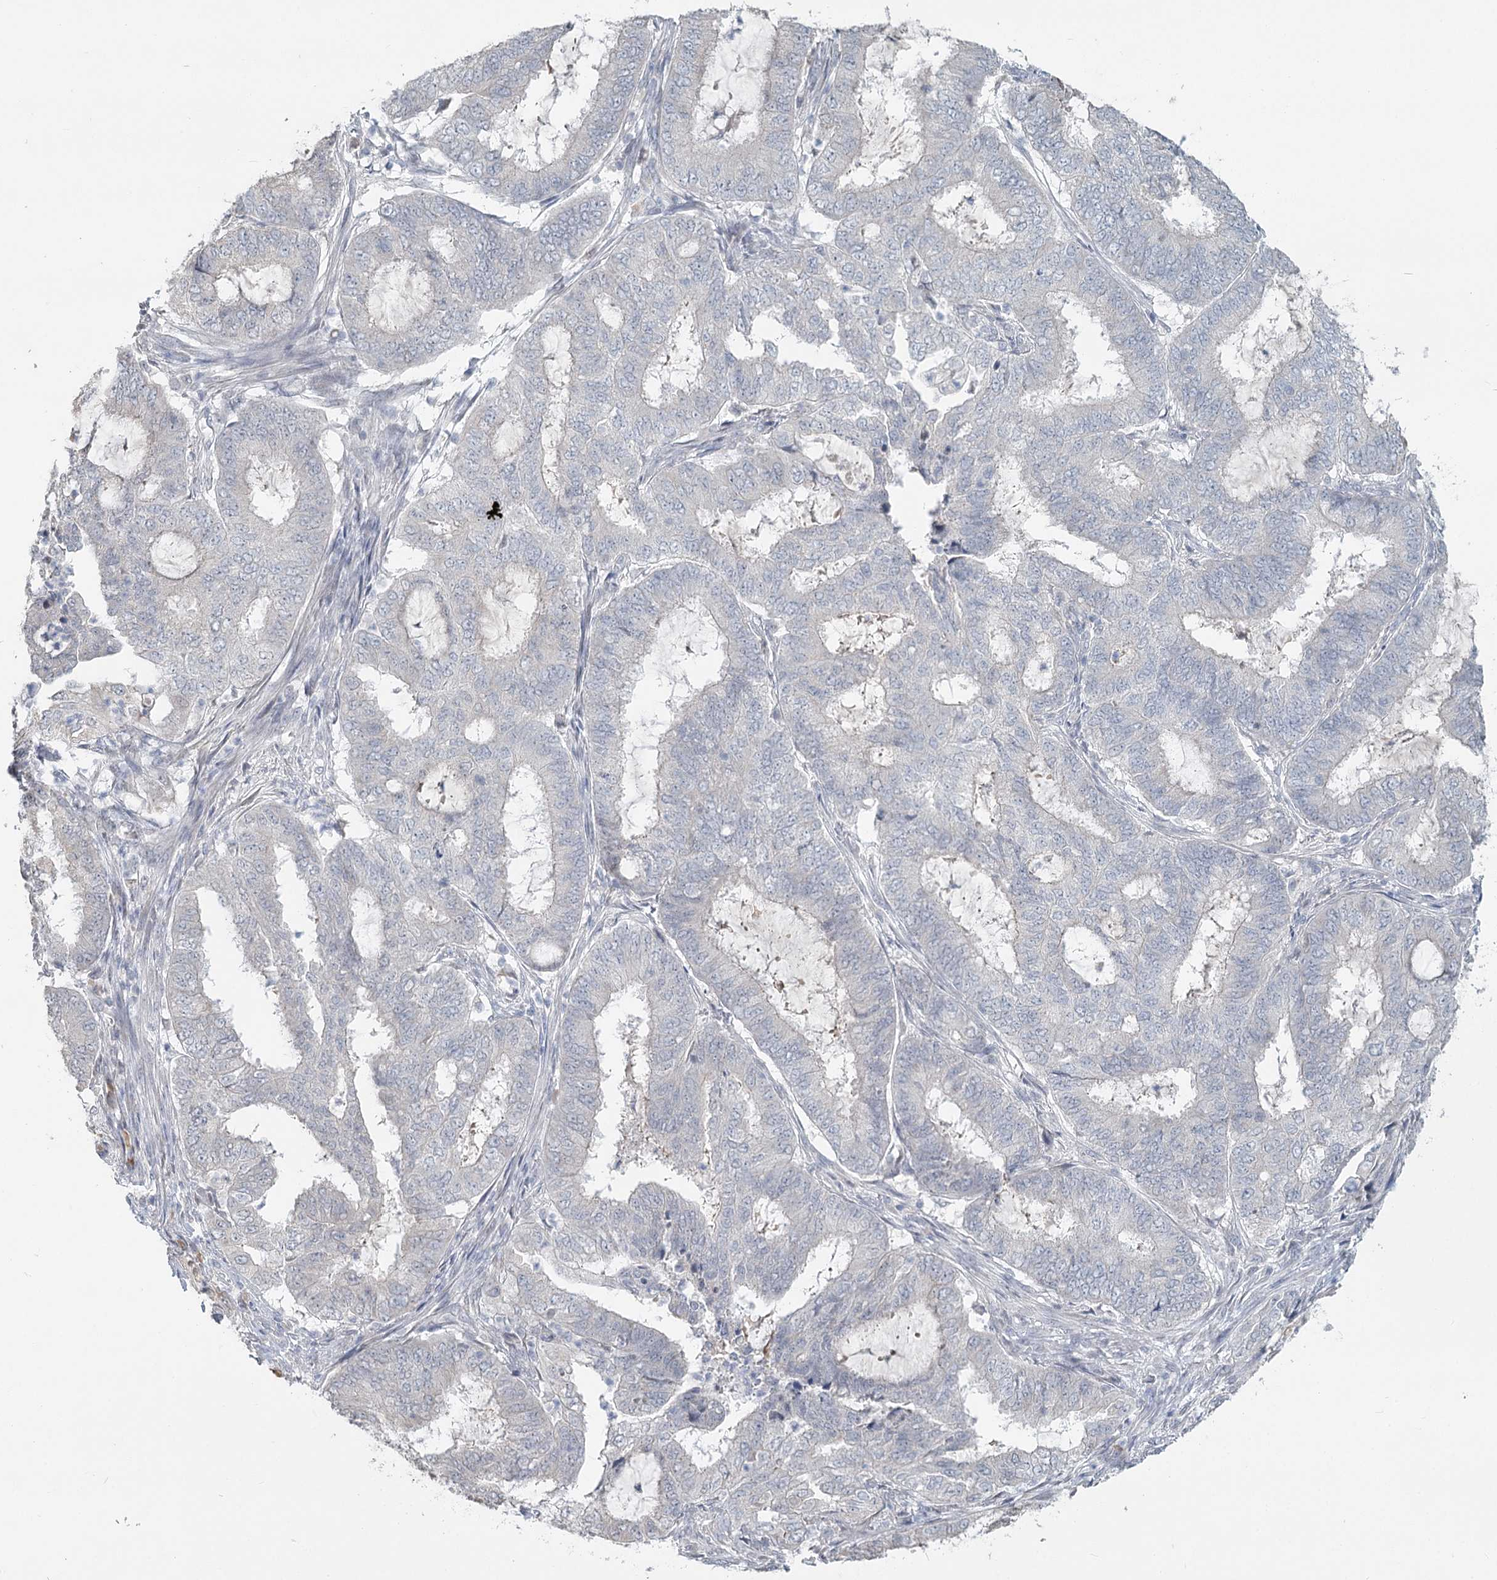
{"staining": {"intensity": "negative", "quantity": "none", "location": "none"}, "tissue": "endometrial cancer", "cell_type": "Tumor cells", "image_type": "cancer", "snomed": [{"axis": "morphology", "description": "Adenocarcinoma, NOS"}, {"axis": "topography", "description": "Endometrium"}], "caption": "Human adenocarcinoma (endometrial) stained for a protein using IHC reveals no expression in tumor cells.", "gene": "SLC9A3", "patient": {"sex": "female", "age": 51}}